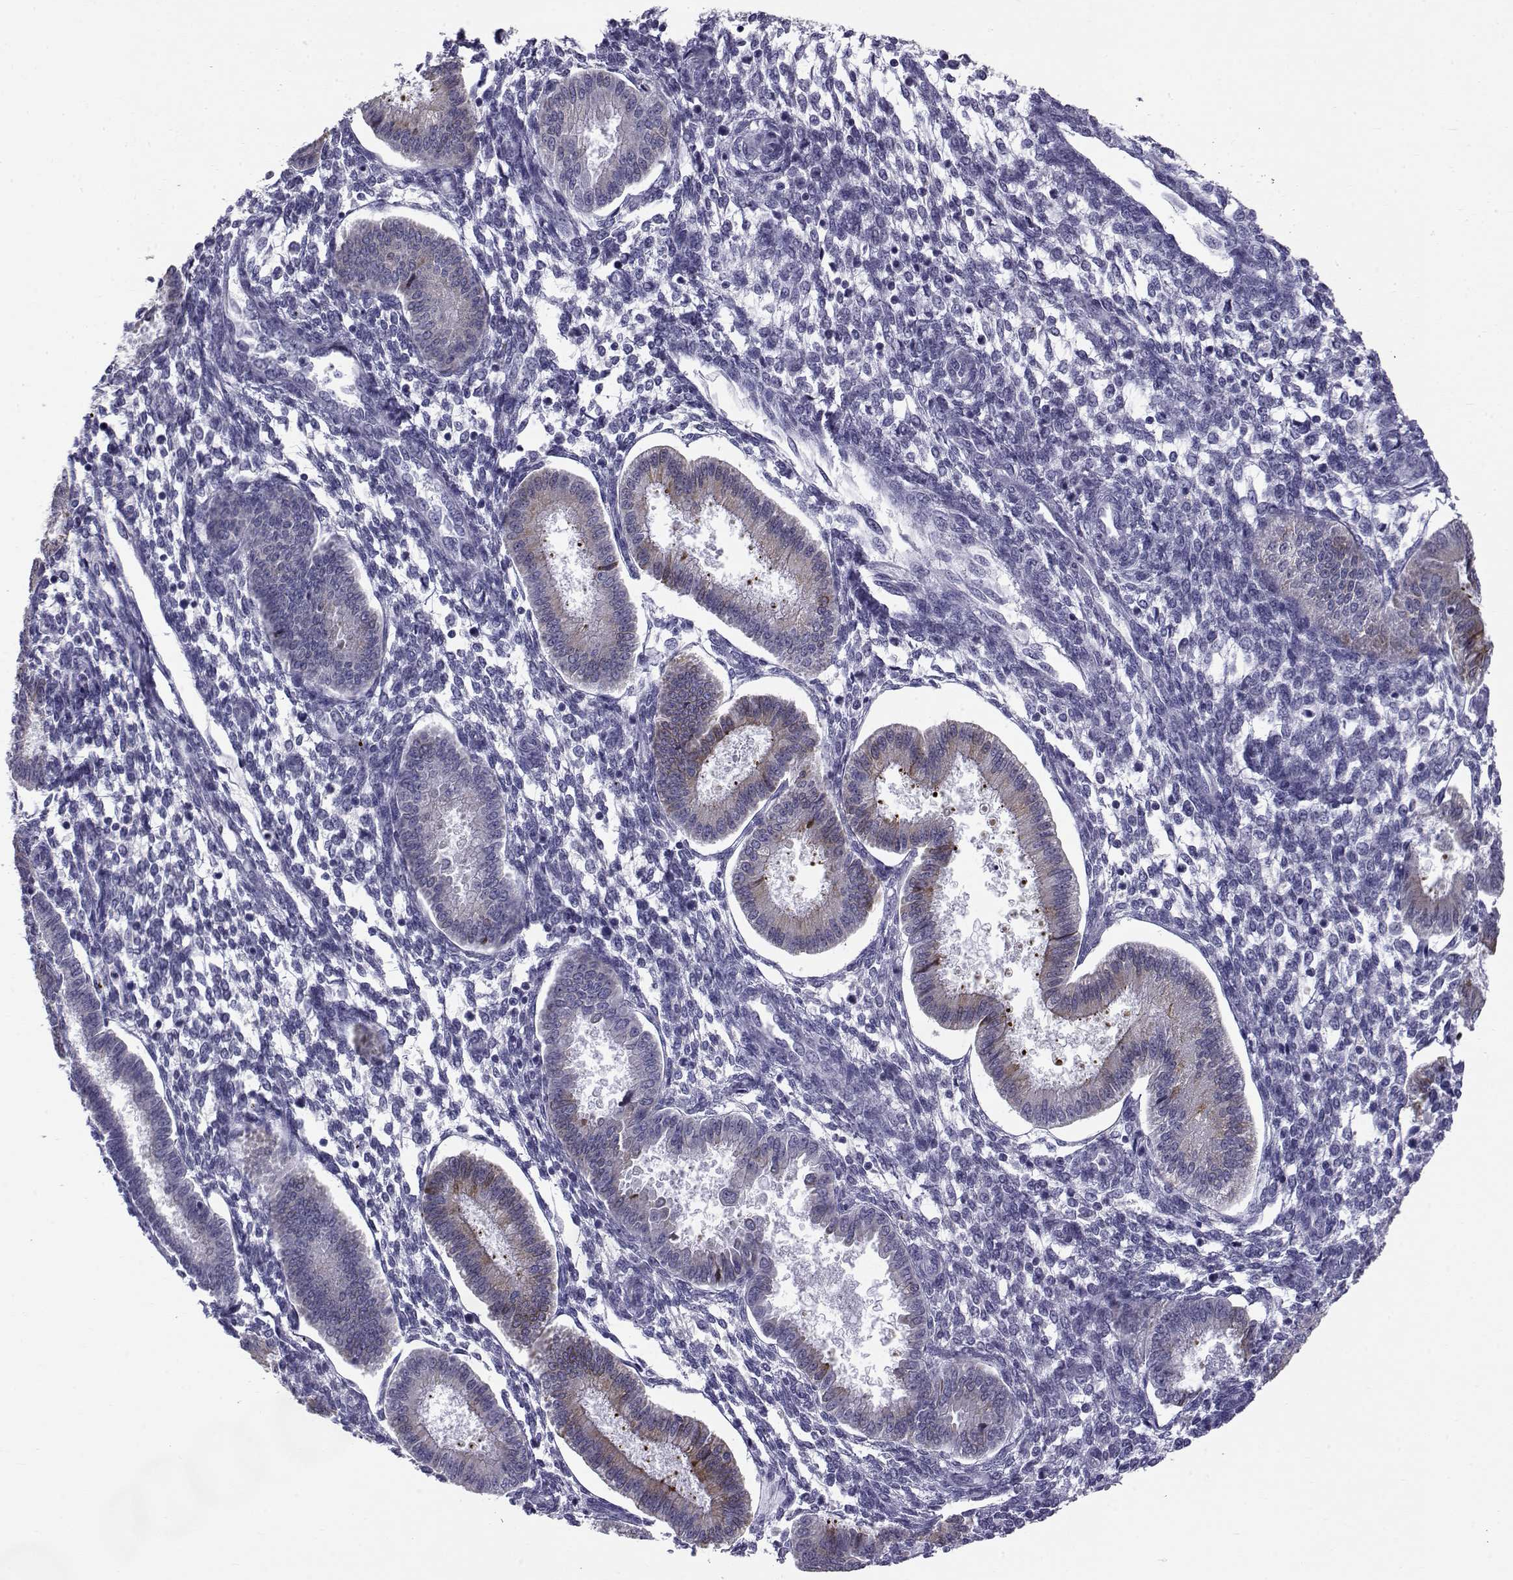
{"staining": {"intensity": "negative", "quantity": "none", "location": "none"}, "tissue": "endometrium", "cell_type": "Cells in endometrial stroma", "image_type": "normal", "snomed": [{"axis": "morphology", "description": "Normal tissue, NOS"}, {"axis": "topography", "description": "Endometrium"}], "caption": "Photomicrograph shows no significant protein staining in cells in endometrial stroma of benign endometrium.", "gene": "RNASE12", "patient": {"sex": "female", "age": 43}}